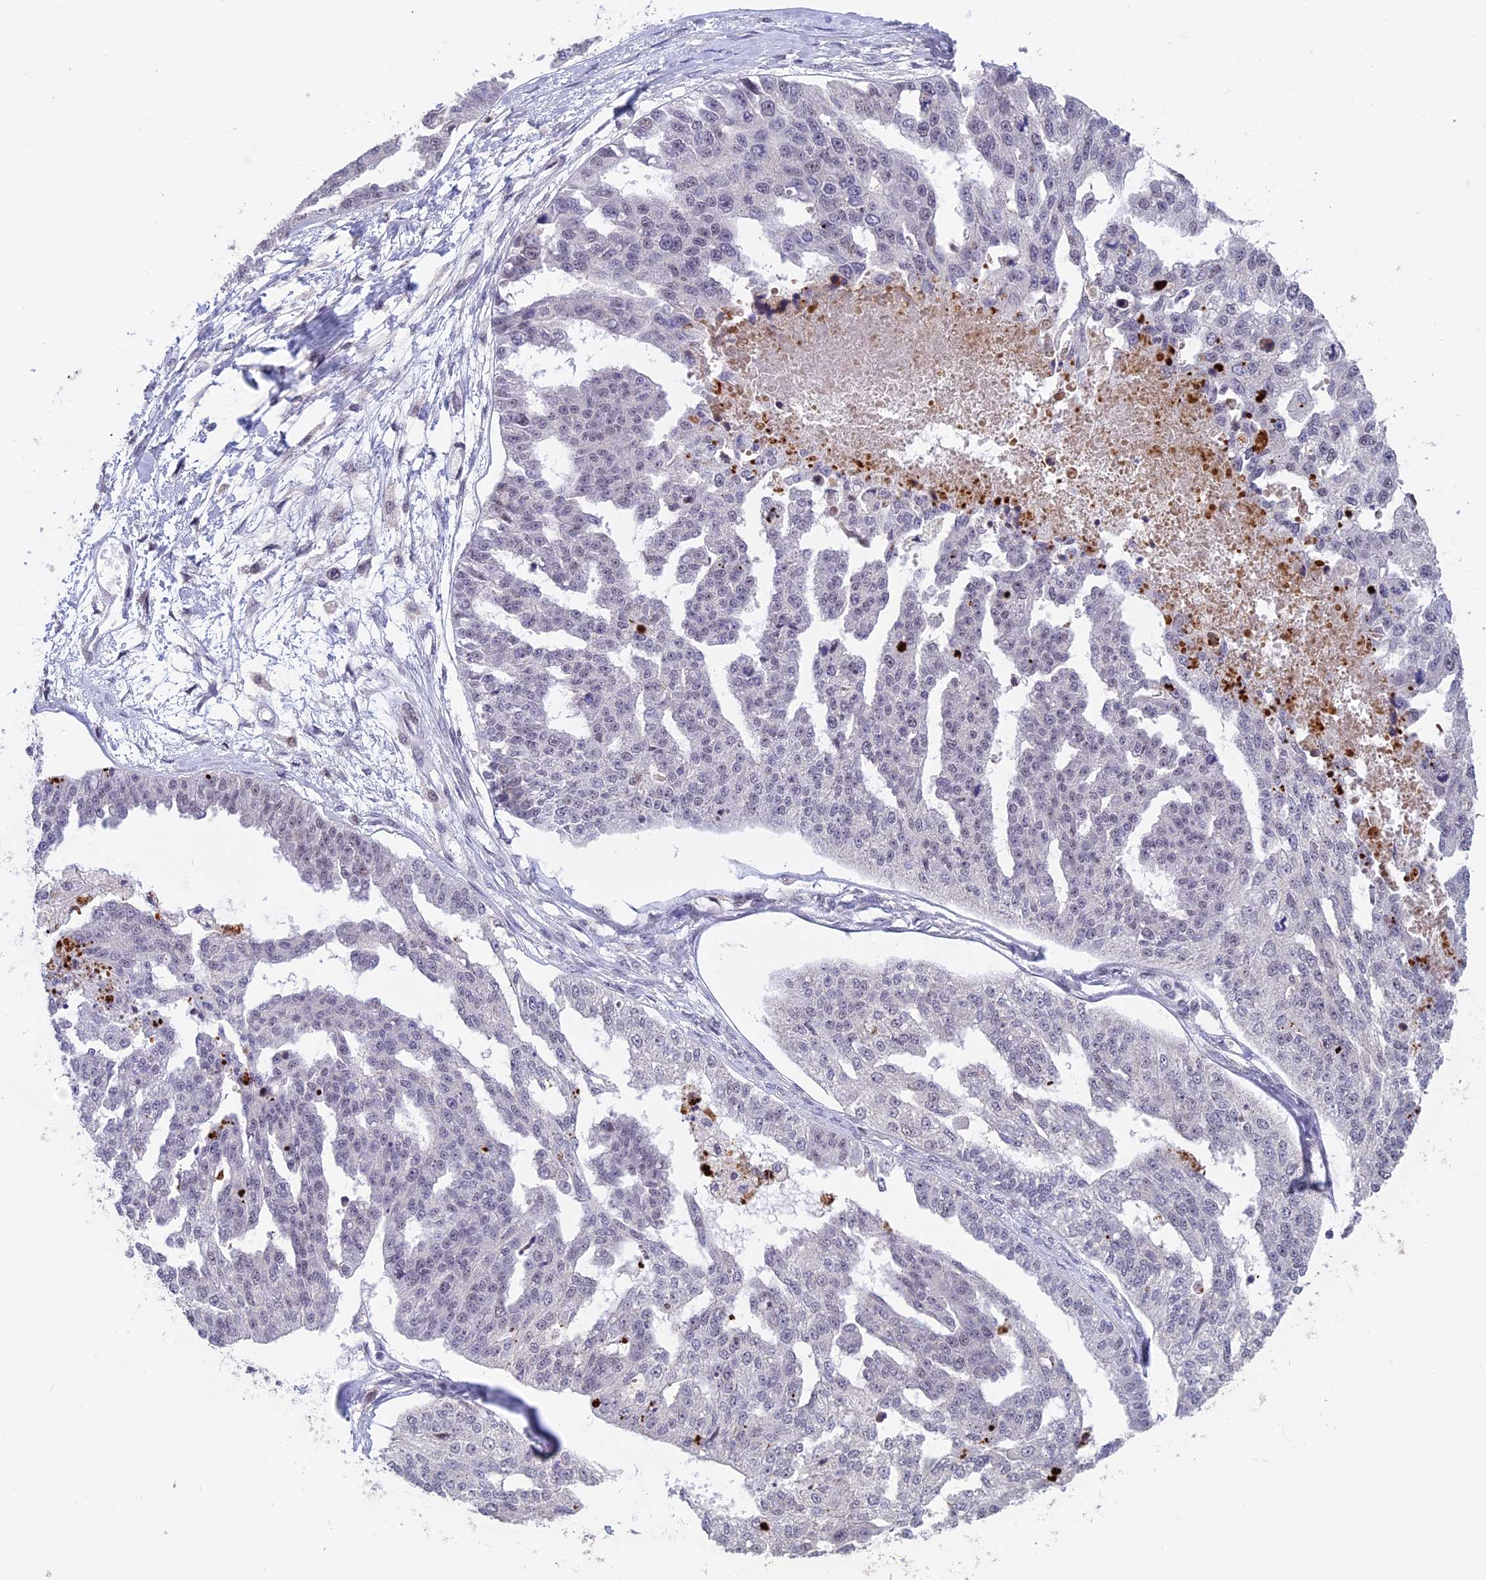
{"staining": {"intensity": "negative", "quantity": "none", "location": "none"}, "tissue": "ovarian cancer", "cell_type": "Tumor cells", "image_type": "cancer", "snomed": [{"axis": "morphology", "description": "Cystadenocarcinoma, serous, NOS"}, {"axis": "topography", "description": "Ovary"}], "caption": "The photomicrograph displays no staining of tumor cells in ovarian cancer.", "gene": "POLR2C", "patient": {"sex": "female", "age": 58}}